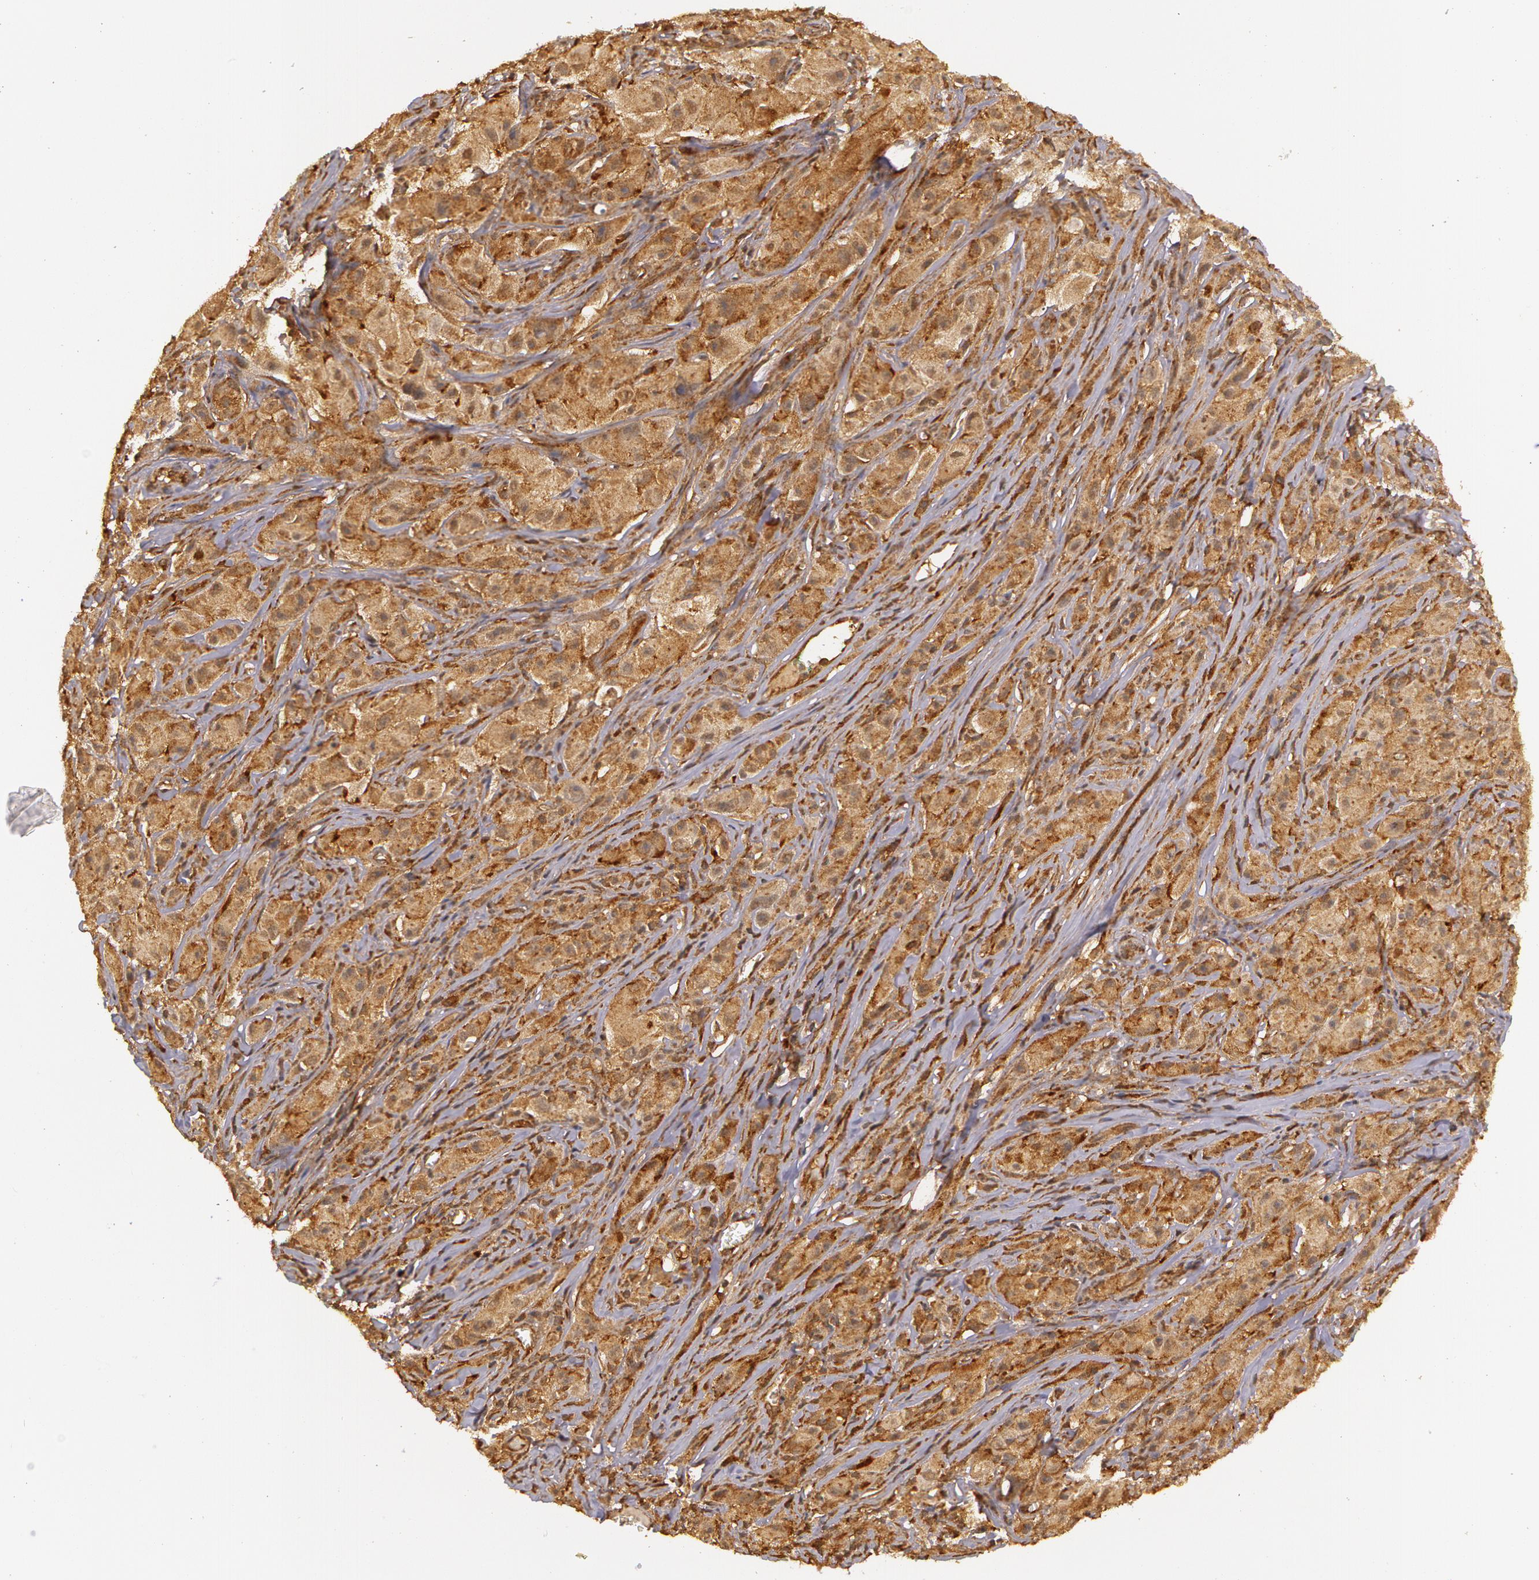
{"staining": {"intensity": "moderate", "quantity": ">75%", "location": "cytoplasmic/membranous"}, "tissue": "melanoma", "cell_type": "Tumor cells", "image_type": "cancer", "snomed": [{"axis": "morphology", "description": "Malignant melanoma, NOS"}, {"axis": "topography", "description": "Skin"}], "caption": "A micrograph of melanoma stained for a protein exhibits moderate cytoplasmic/membranous brown staining in tumor cells.", "gene": "ASCC2", "patient": {"sex": "male", "age": 56}}